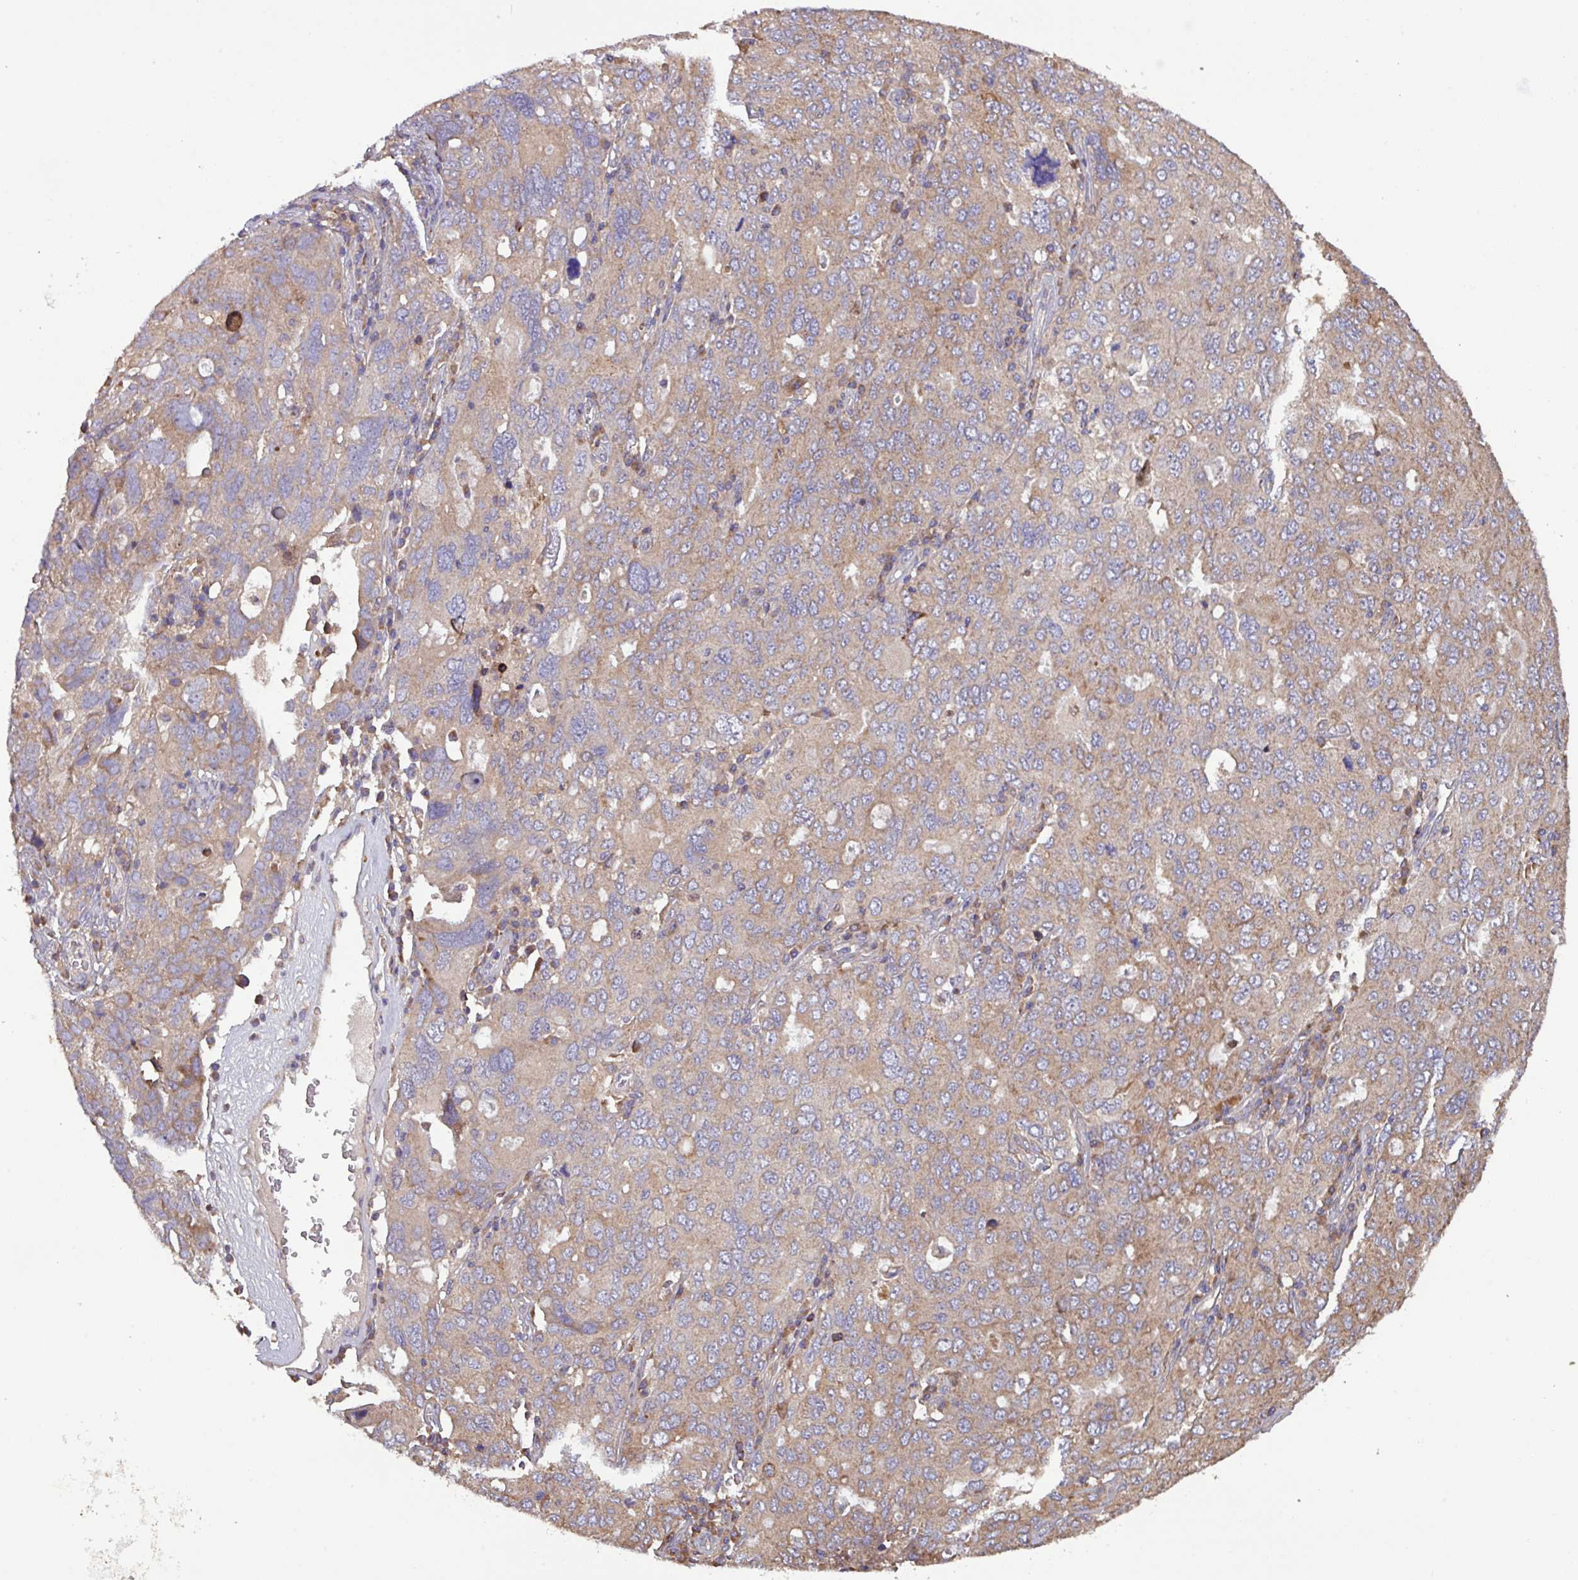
{"staining": {"intensity": "moderate", "quantity": "<25%", "location": "cytoplasmic/membranous"}, "tissue": "ovarian cancer", "cell_type": "Tumor cells", "image_type": "cancer", "snomed": [{"axis": "morphology", "description": "Carcinoma, endometroid"}, {"axis": "topography", "description": "Ovary"}], "caption": "Immunohistochemical staining of human ovarian cancer (endometroid carcinoma) shows low levels of moderate cytoplasmic/membranous protein expression in approximately <25% of tumor cells. Immunohistochemistry stains the protein in brown and the nuclei are stained blue.", "gene": "PTPRQ", "patient": {"sex": "female", "age": 62}}